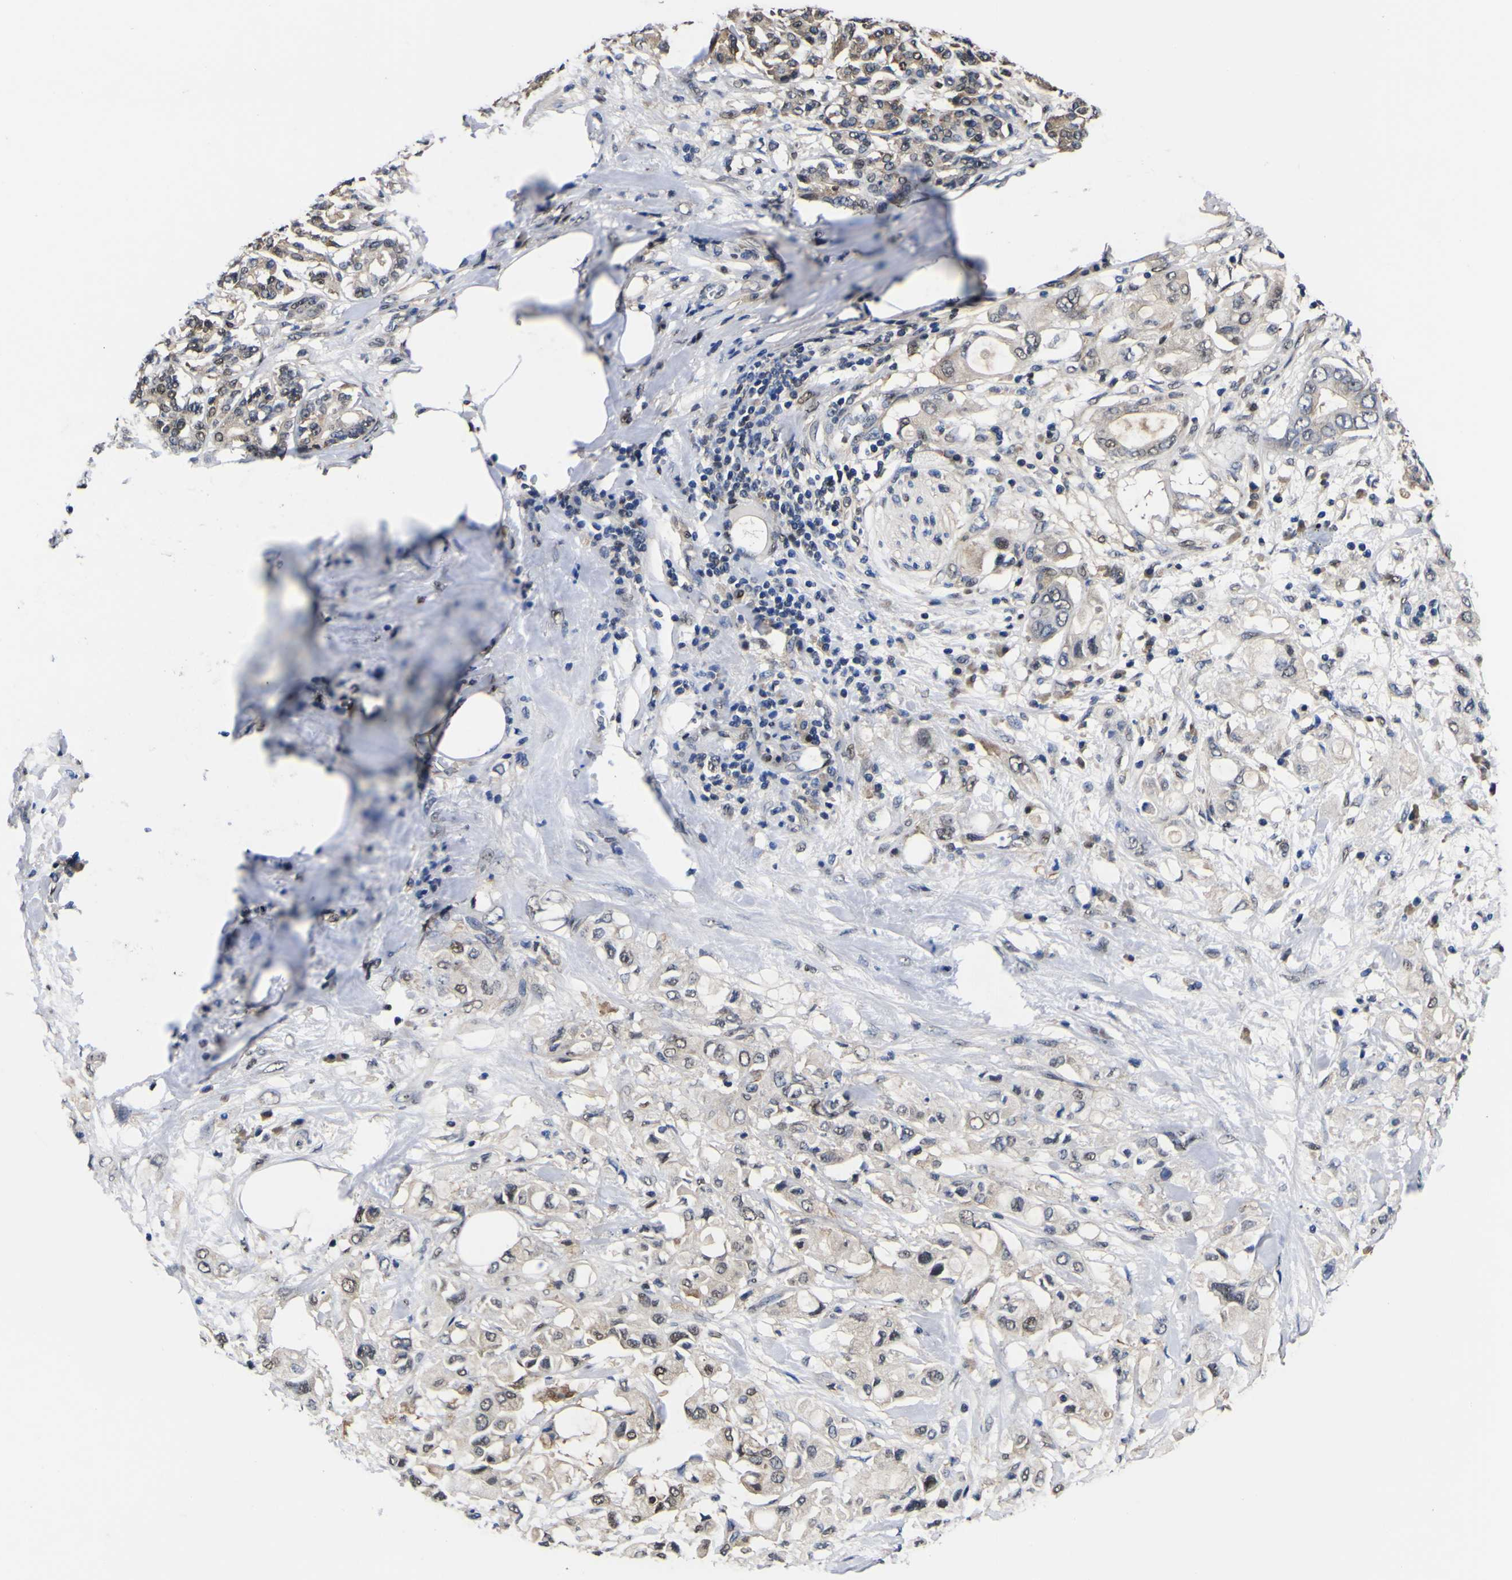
{"staining": {"intensity": "weak", "quantity": "25%-75%", "location": "nuclear"}, "tissue": "pancreatic cancer", "cell_type": "Tumor cells", "image_type": "cancer", "snomed": [{"axis": "morphology", "description": "Adenocarcinoma, NOS"}, {"axis": "topography", "description": "Pancreas"}], "caption": "Protein analysis of pancreatic adenocarcinoma tissue reveals weak nuclear staining in approximately 25%-75% of tumor cells.", "gene": "FAM110B", "patient": {"sex": "female", "age": 56}}